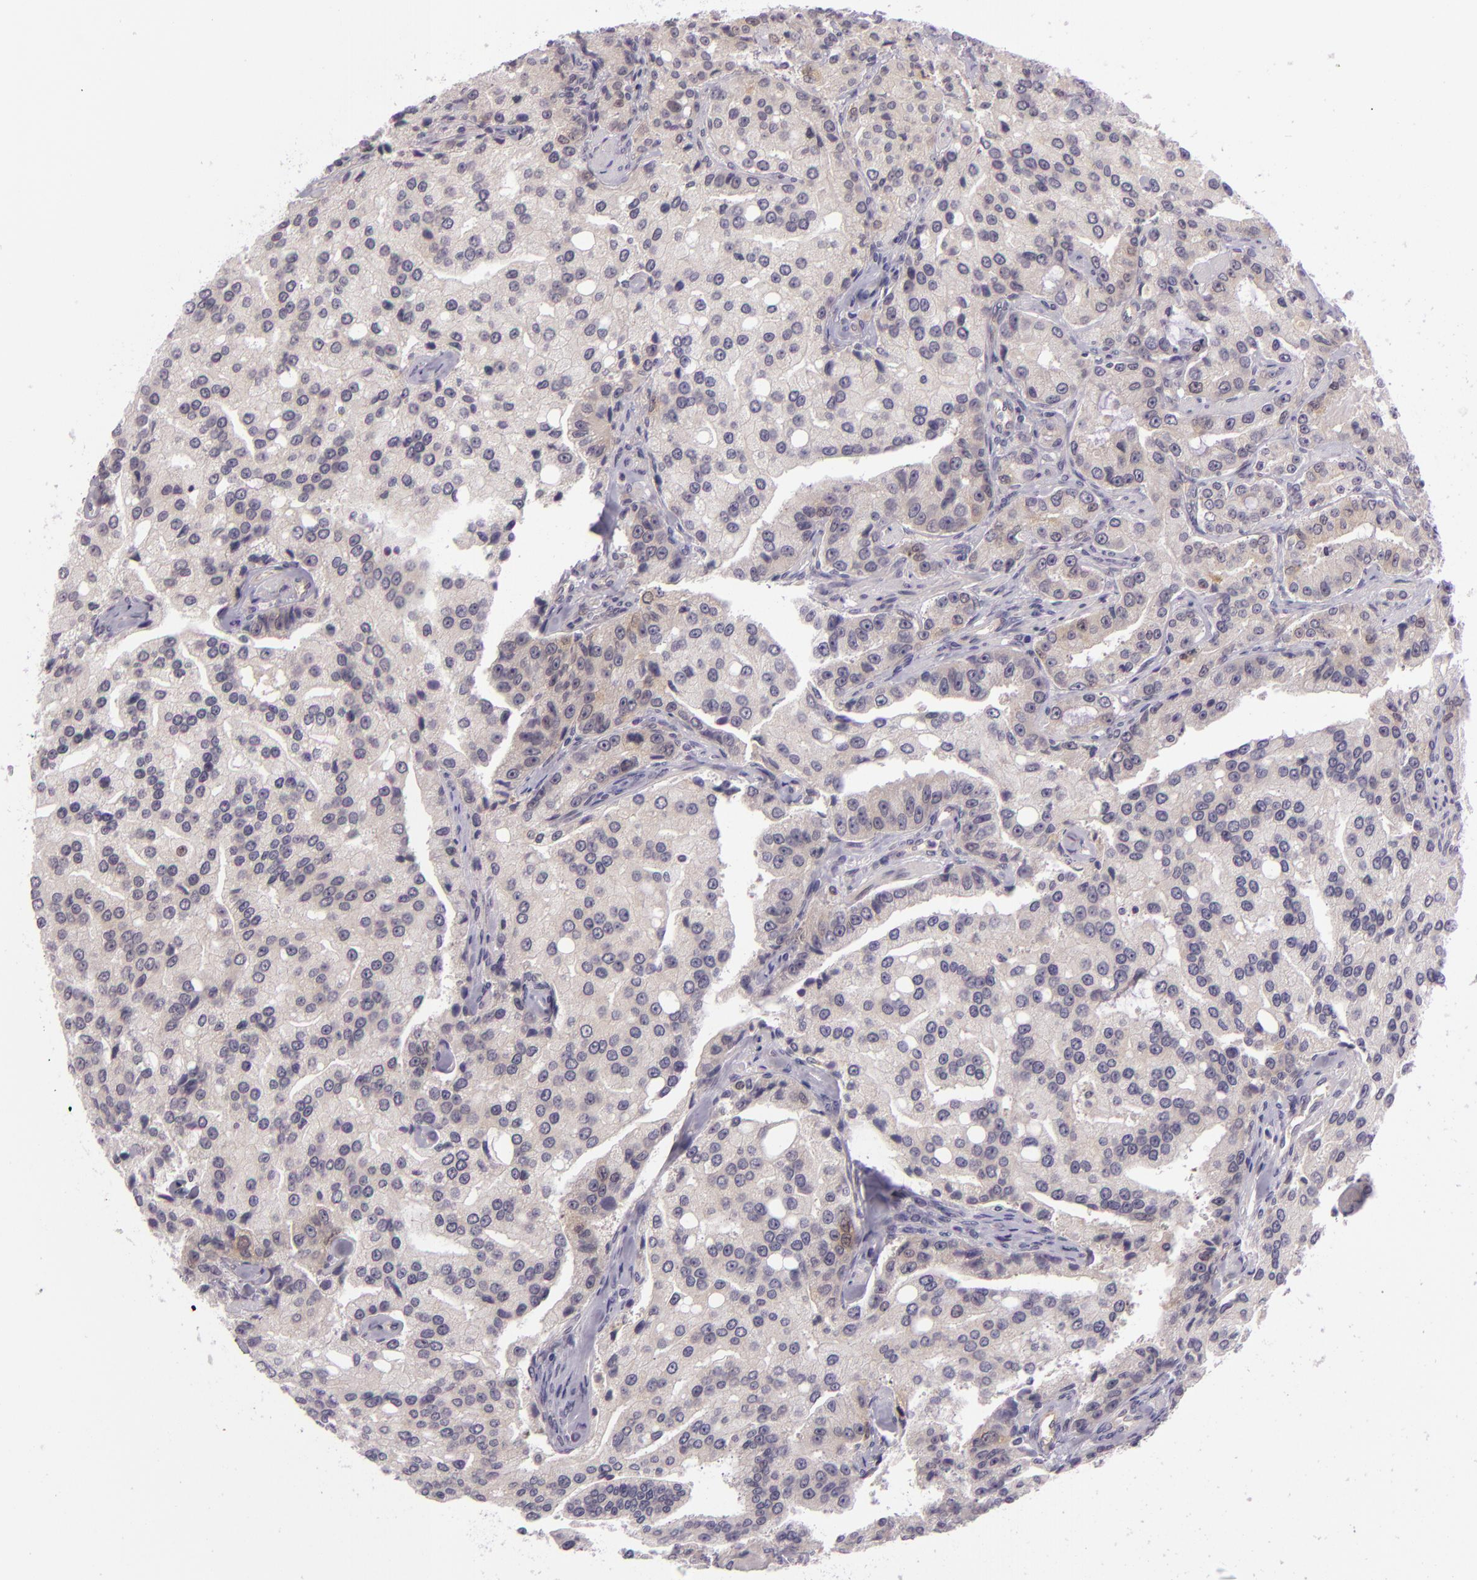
{"staining": {"intensity": "negative", "quantity": "none", "location": "none"}, "tissue": "prostate cancer", "cell_type": "Tumor cells", "image_type": "cancer", "snomed": [{"axis": "morphology", "description": "Adenocarcinoma, Medium grade"}, {"axis": "topography", "description": "Prostate"}], "caption": "Protein analysis of prostate cancer shows no significant expression in tumor cells.", "gene": "CSE1L", "patient": {"sex": "male", "age": 72}}